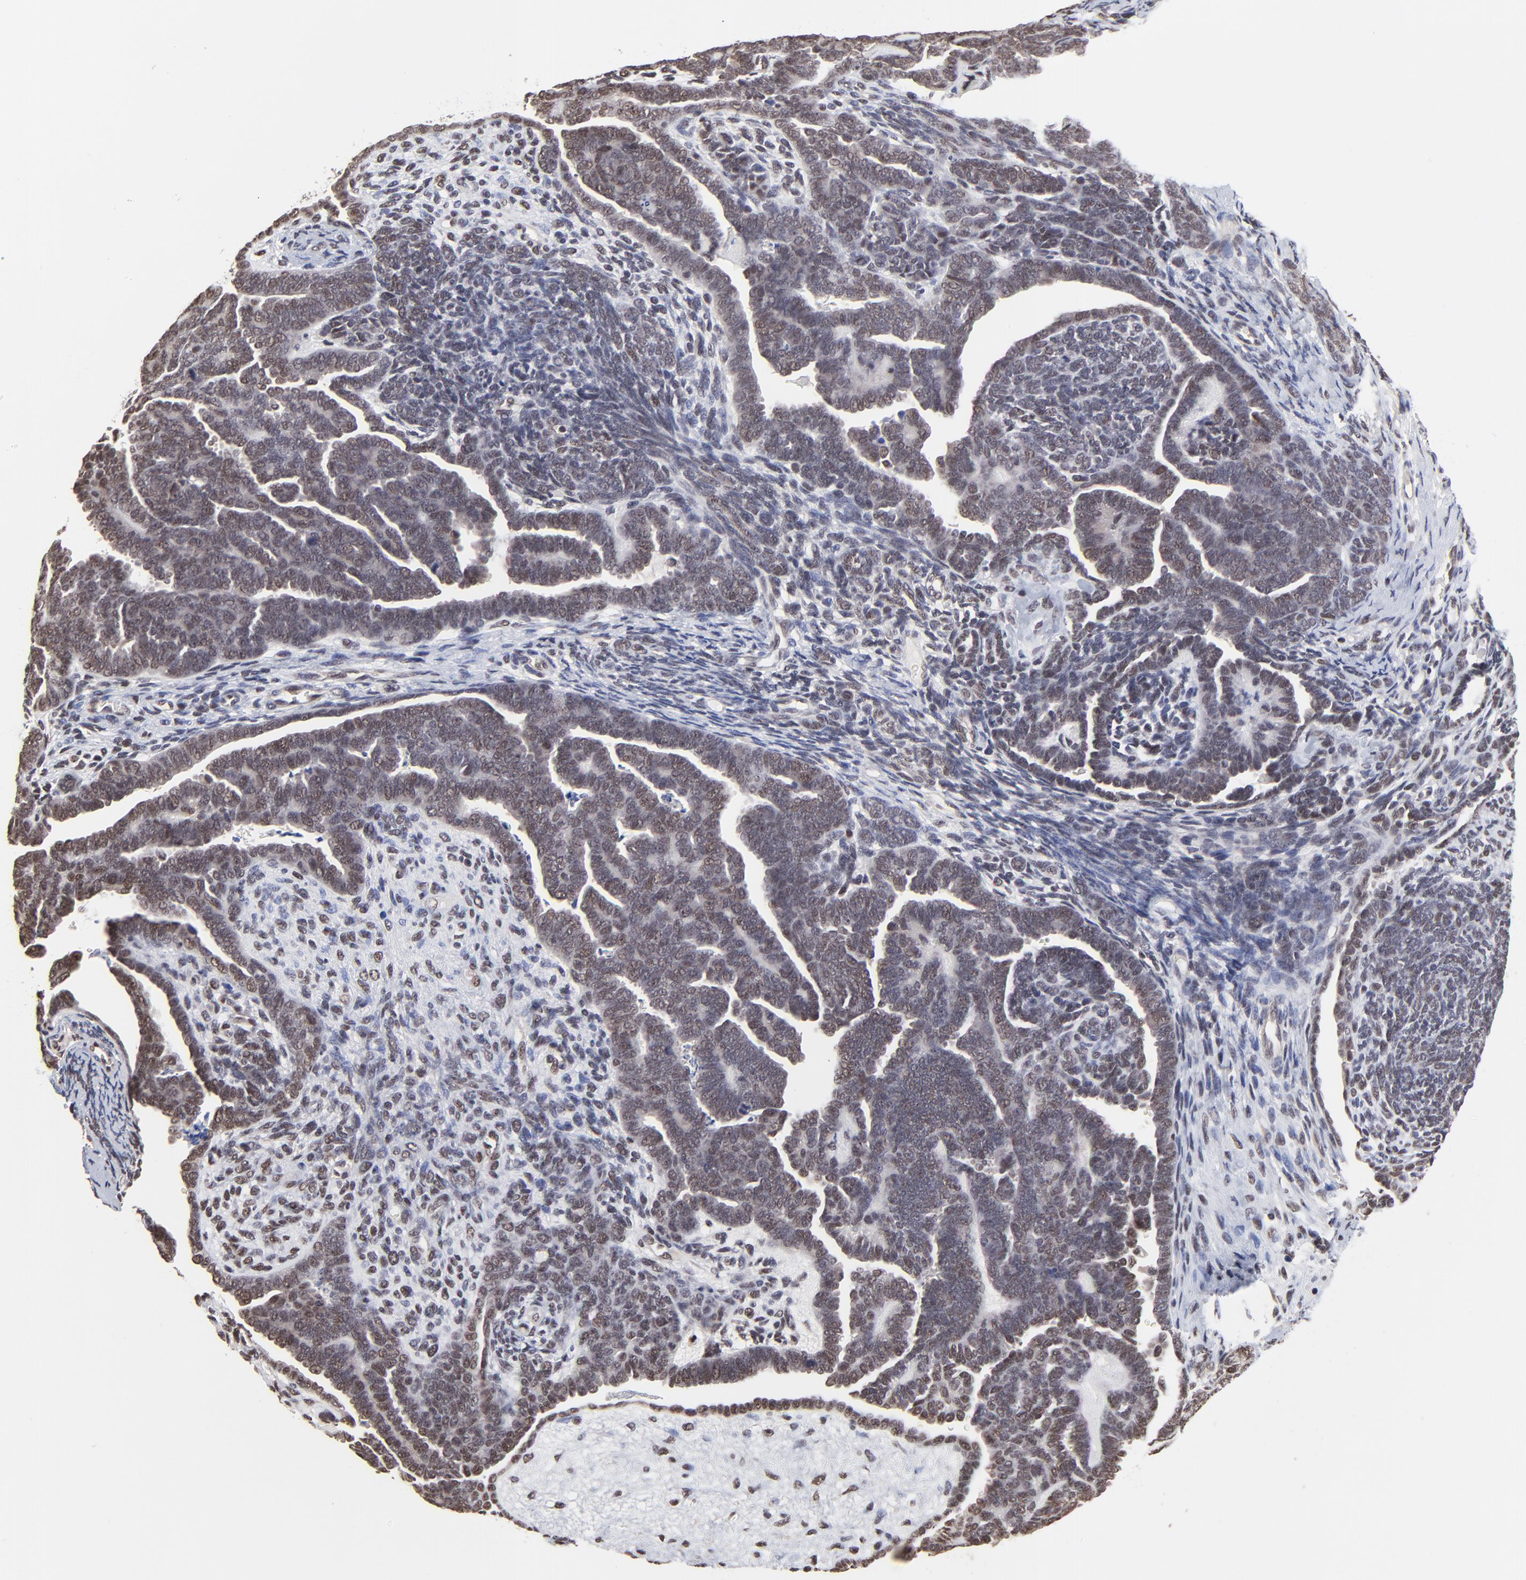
{"staining": {"intensity": "moderate", "quantity": ">75%", "location": "nuclear"}, "tissue": "endometrial cancer", "cell_type": "Tumor cells", "image_type": "cancer", "snomed": [{"axis": "morphology", "description": "Neoplasm, malignant, NOS"}, {"axis": "topography", "description": "Endometrium"}], "caption": "IHC of human endometrial malignant neoplasm shows medium levels of moderate nuclear positivity in about >75% of tumor cells. The staining was performed using DAB (3,3'-diaminobenzidine) to visualize the protein expression in brown, while the nuclei were stained in blue with hematoxylin (Magnification: 20x).", "gene": "DSN1", "patient": {"sex": "female", "age": 74}}